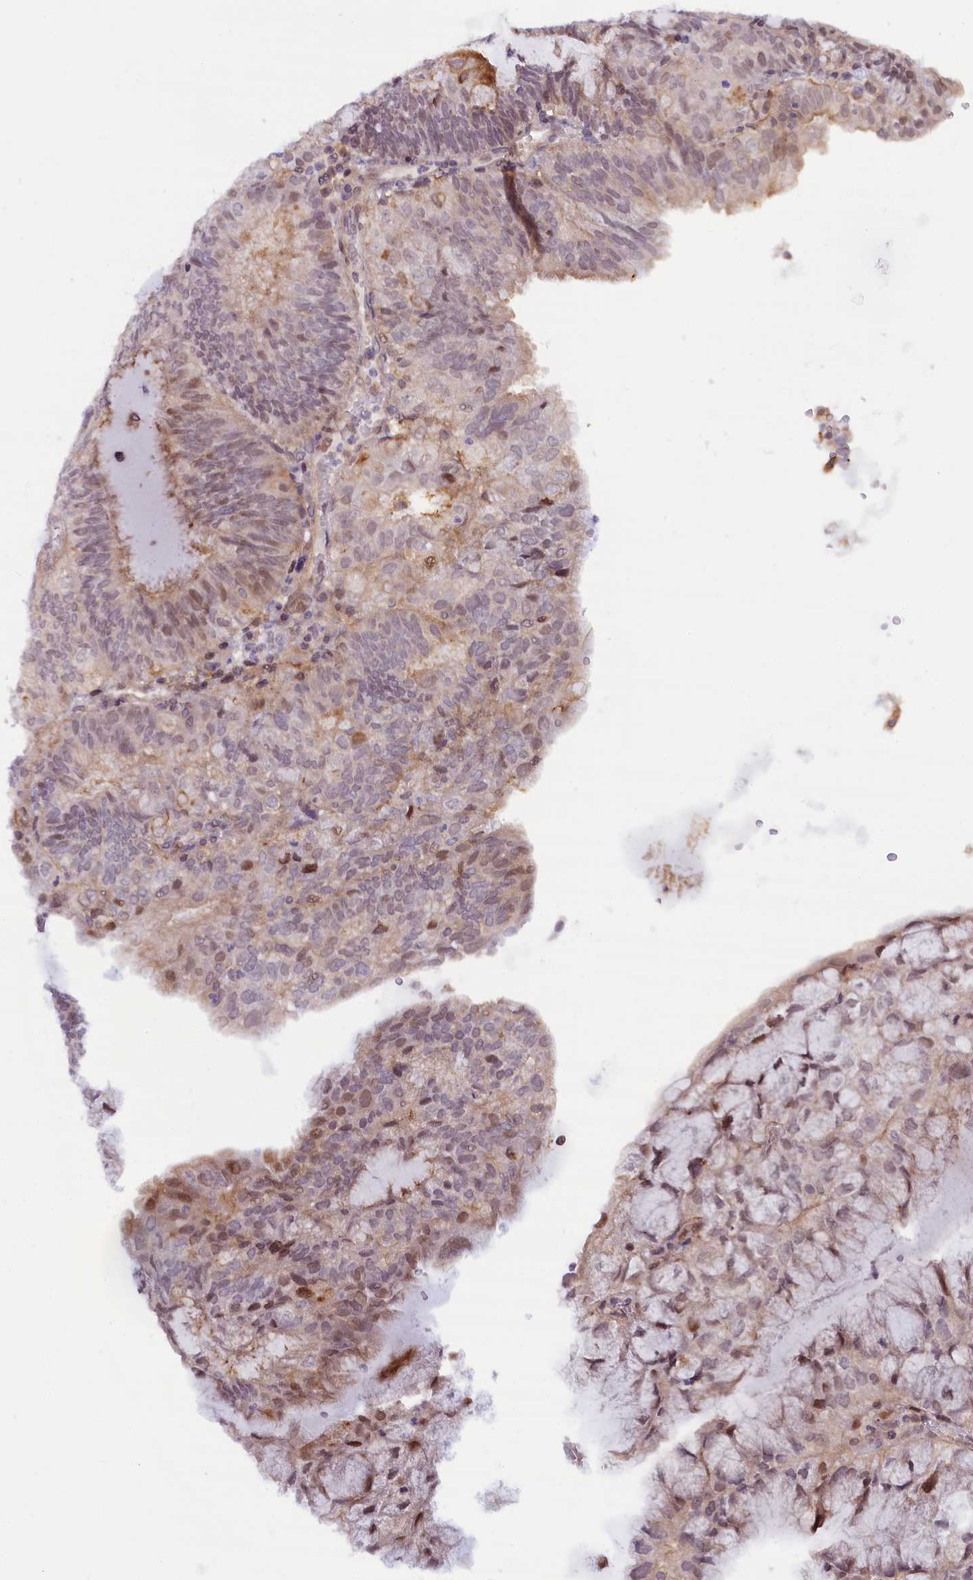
{"staining": {"intensity": "moderate", "quantity": "<25%", "location": "nuclear"}, "tissue": "endometrial cancer", "cell_type": "Tumor cells", "image_type": "cancer", "snomed": [{"axis": "morphology", "description": "Adenocarcinoma, NOS"}, {"axis": "topography", "description": "Endometrium"}], "caption": "A brown stain highlights moderate nuclear positivity of a protein in human endometrial cancer (adenocarcinoma) tumor cells.", "gene": "FCHO1", "patient": {"sex": "female", "age": 81}}